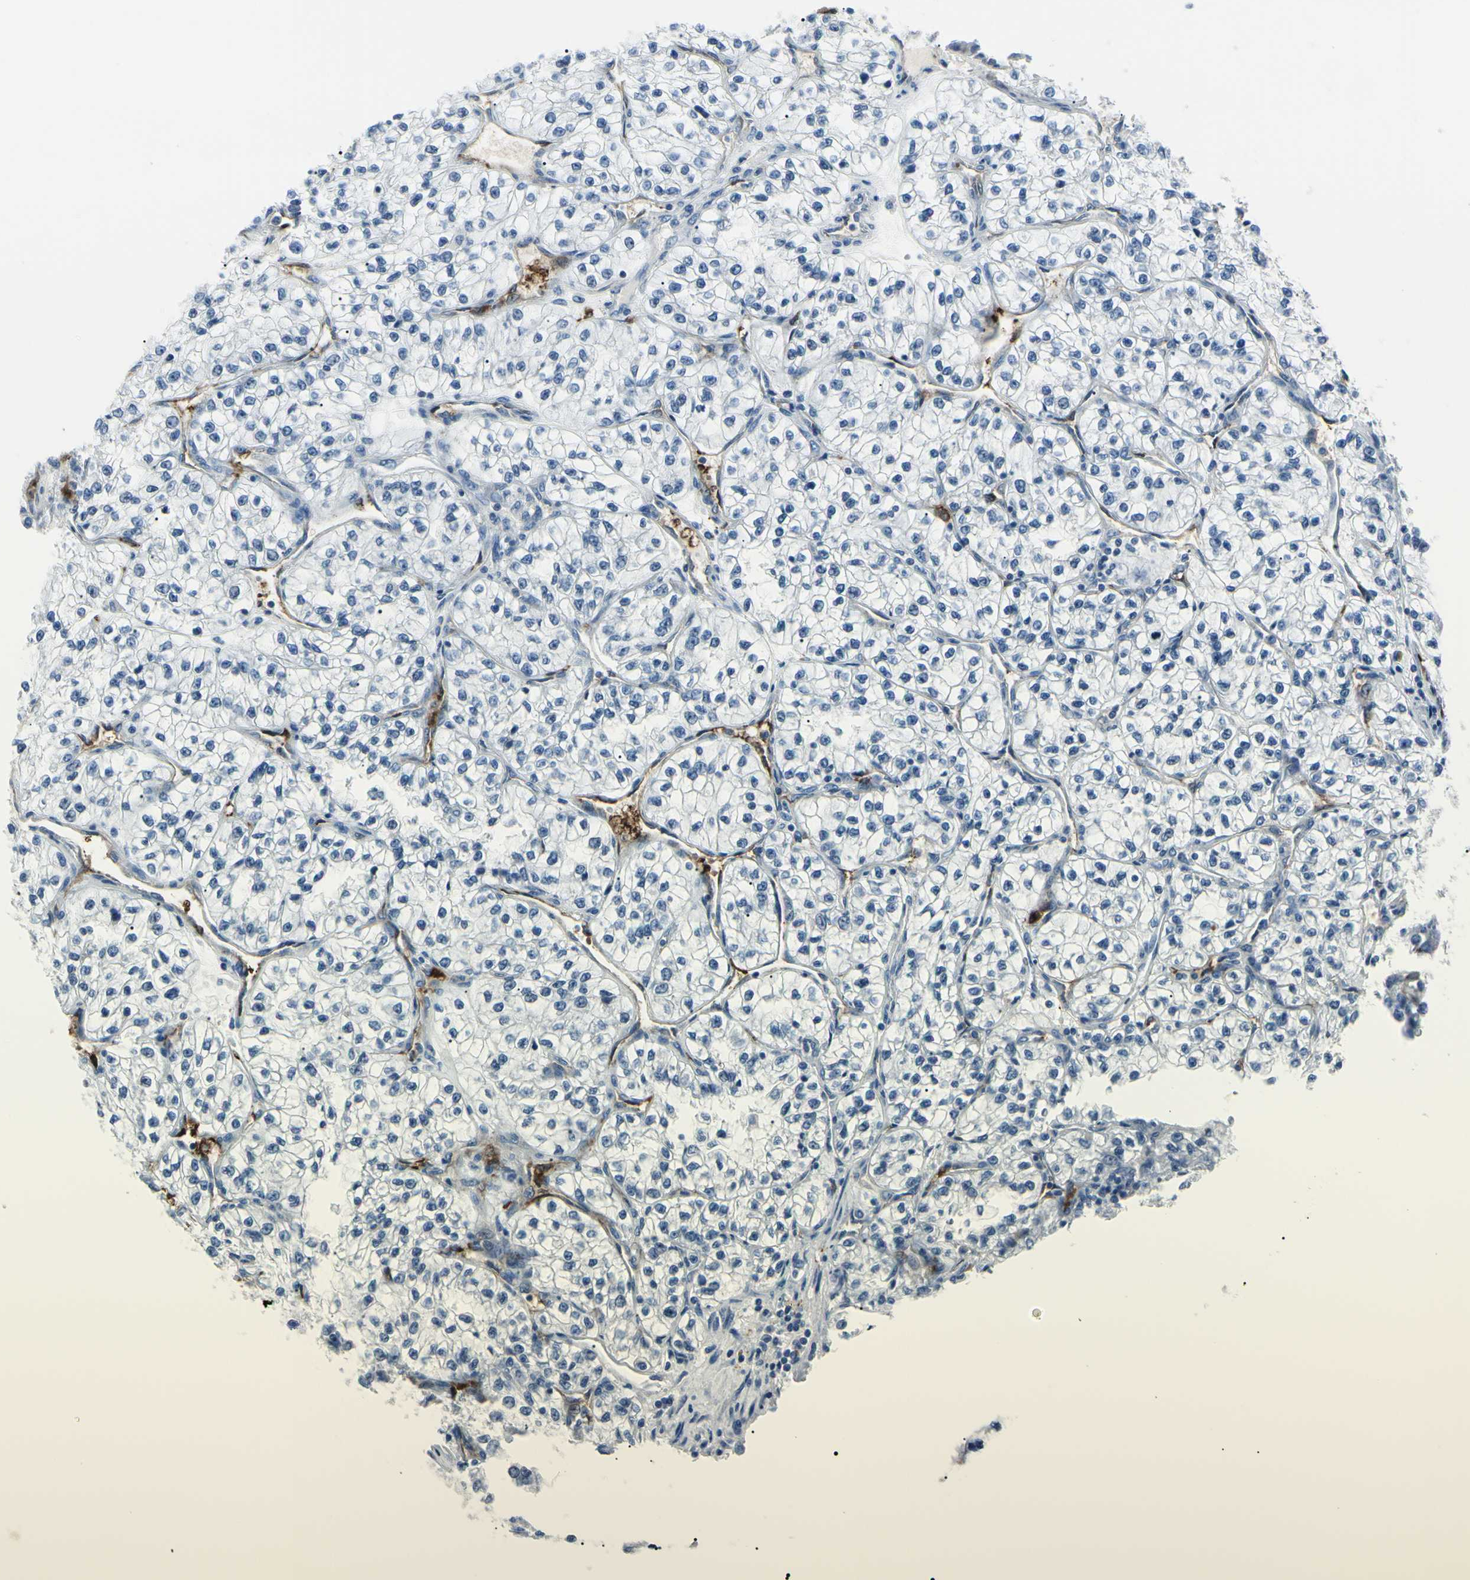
{"staining": {"intensity": "negative", "quantity": "none", "location": "none"}, "tissue": "renal cancer", "cell_type": "Tumor cells", "image_type": "cancer", "snomed": [{"axis": "morphology", "description": "Adenocarcinoma, NOS"}, {"axis": "topography", "description": "Kidney"}], "caption": "The micrograph displays no significant expression in tumor cells of adenocarcinoma (renal). (Brightfield microscopy of DAB immunohistochemistry (IHC) at high magnification).", "gene": "CA2", "patient": {"sex": "female", "age": 57}}